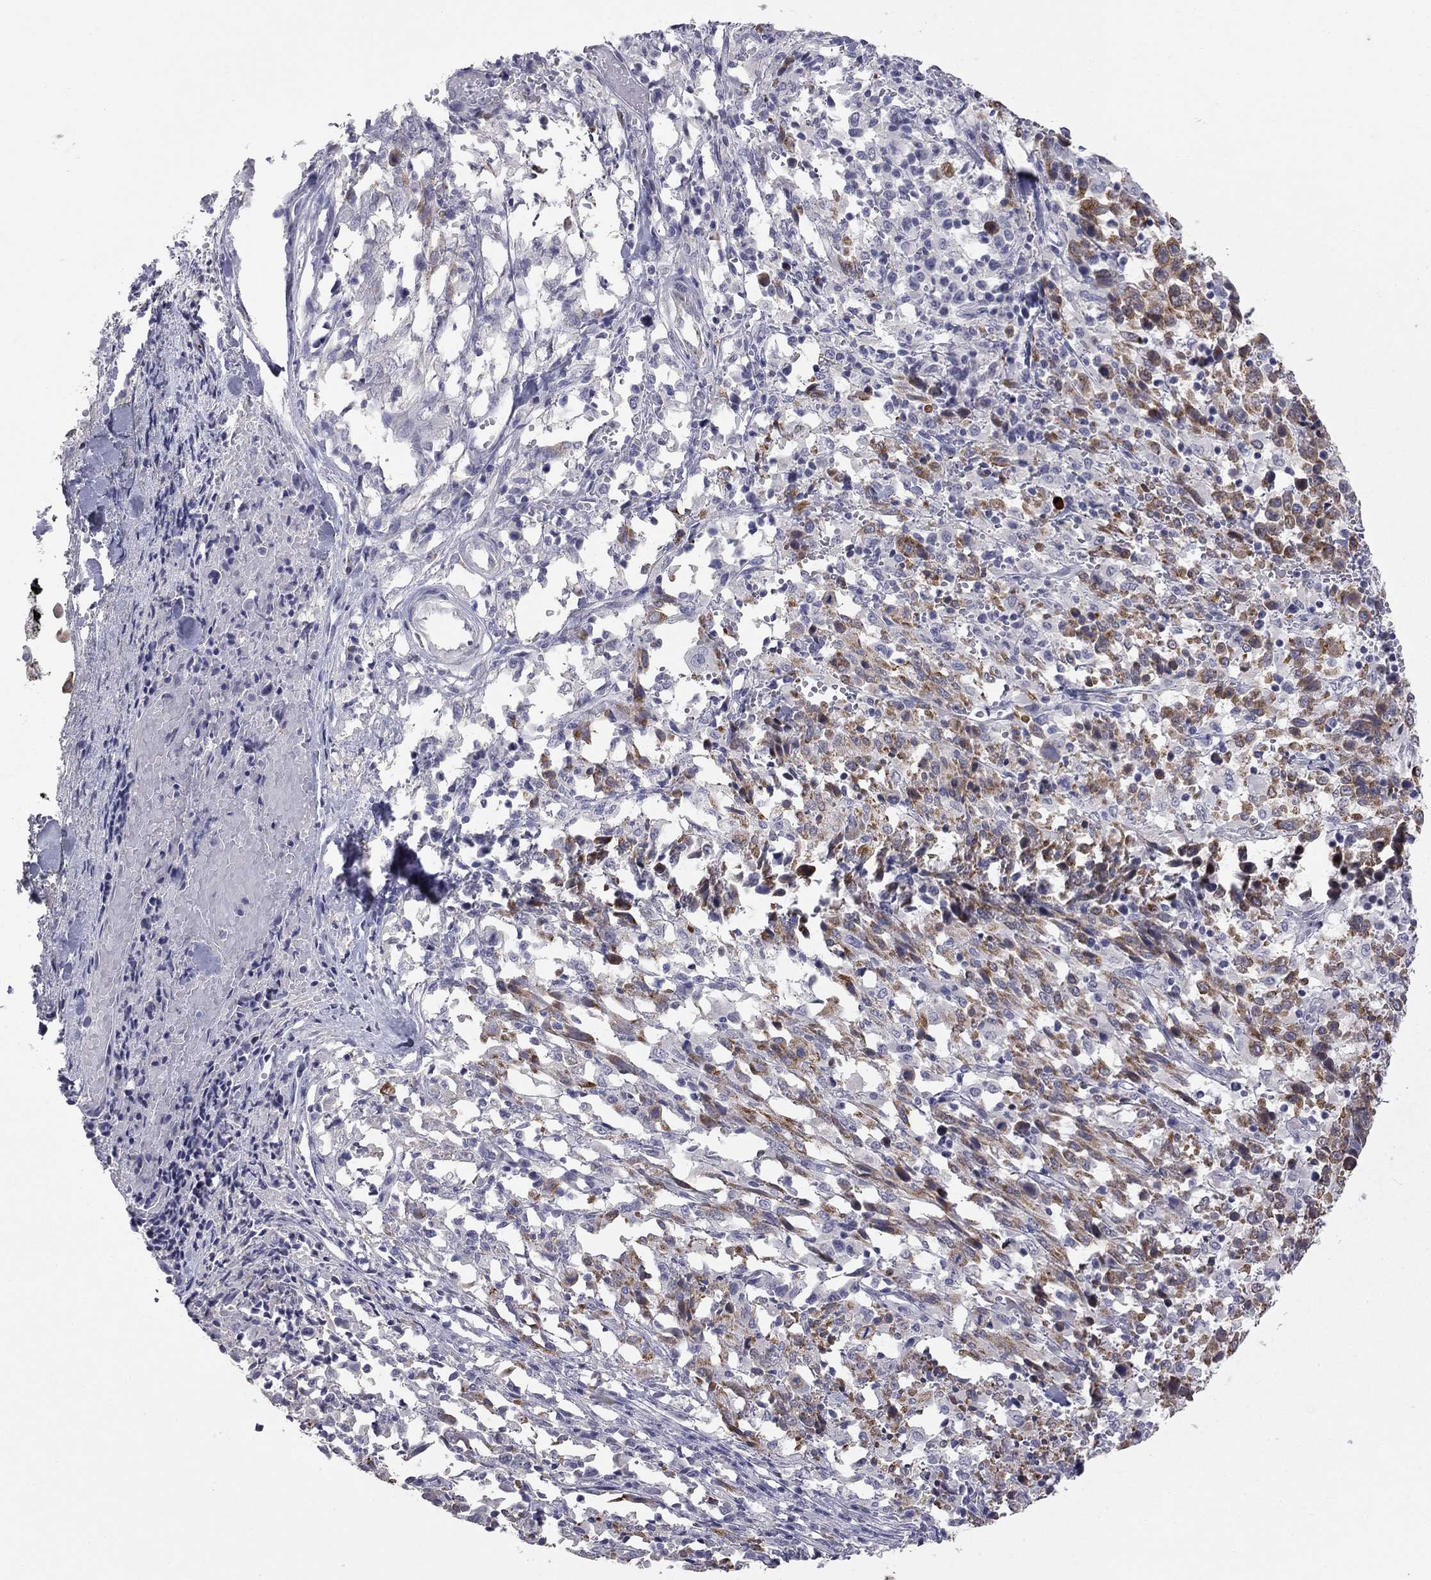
{"staining": {"intensity": "moderate", "quantity": "25%-75%", "location": "cytoplasmic/membranous"}, "tissue": "melanoma", "cell_type": "Tumor cells", "image_type": "cancer", "snomed": [{"axis": "morphology", "description": "Malignant melanoma, NOS"}, {"axis": "topography", "description": "Skin"}], "caption": "Malignant melanoma was stained to show a protein in brown. There is medium levels of moderate cytoplasmic/membranous staining in approximately 25%-75% of tumor cells. The protein of interest is stained brown, and the nuclei are stained in blue (DAB IHC with brightfield microscopy, high magnification).", "gene": "PRRT2", "patient": {"sex": "female", "age": 91}}